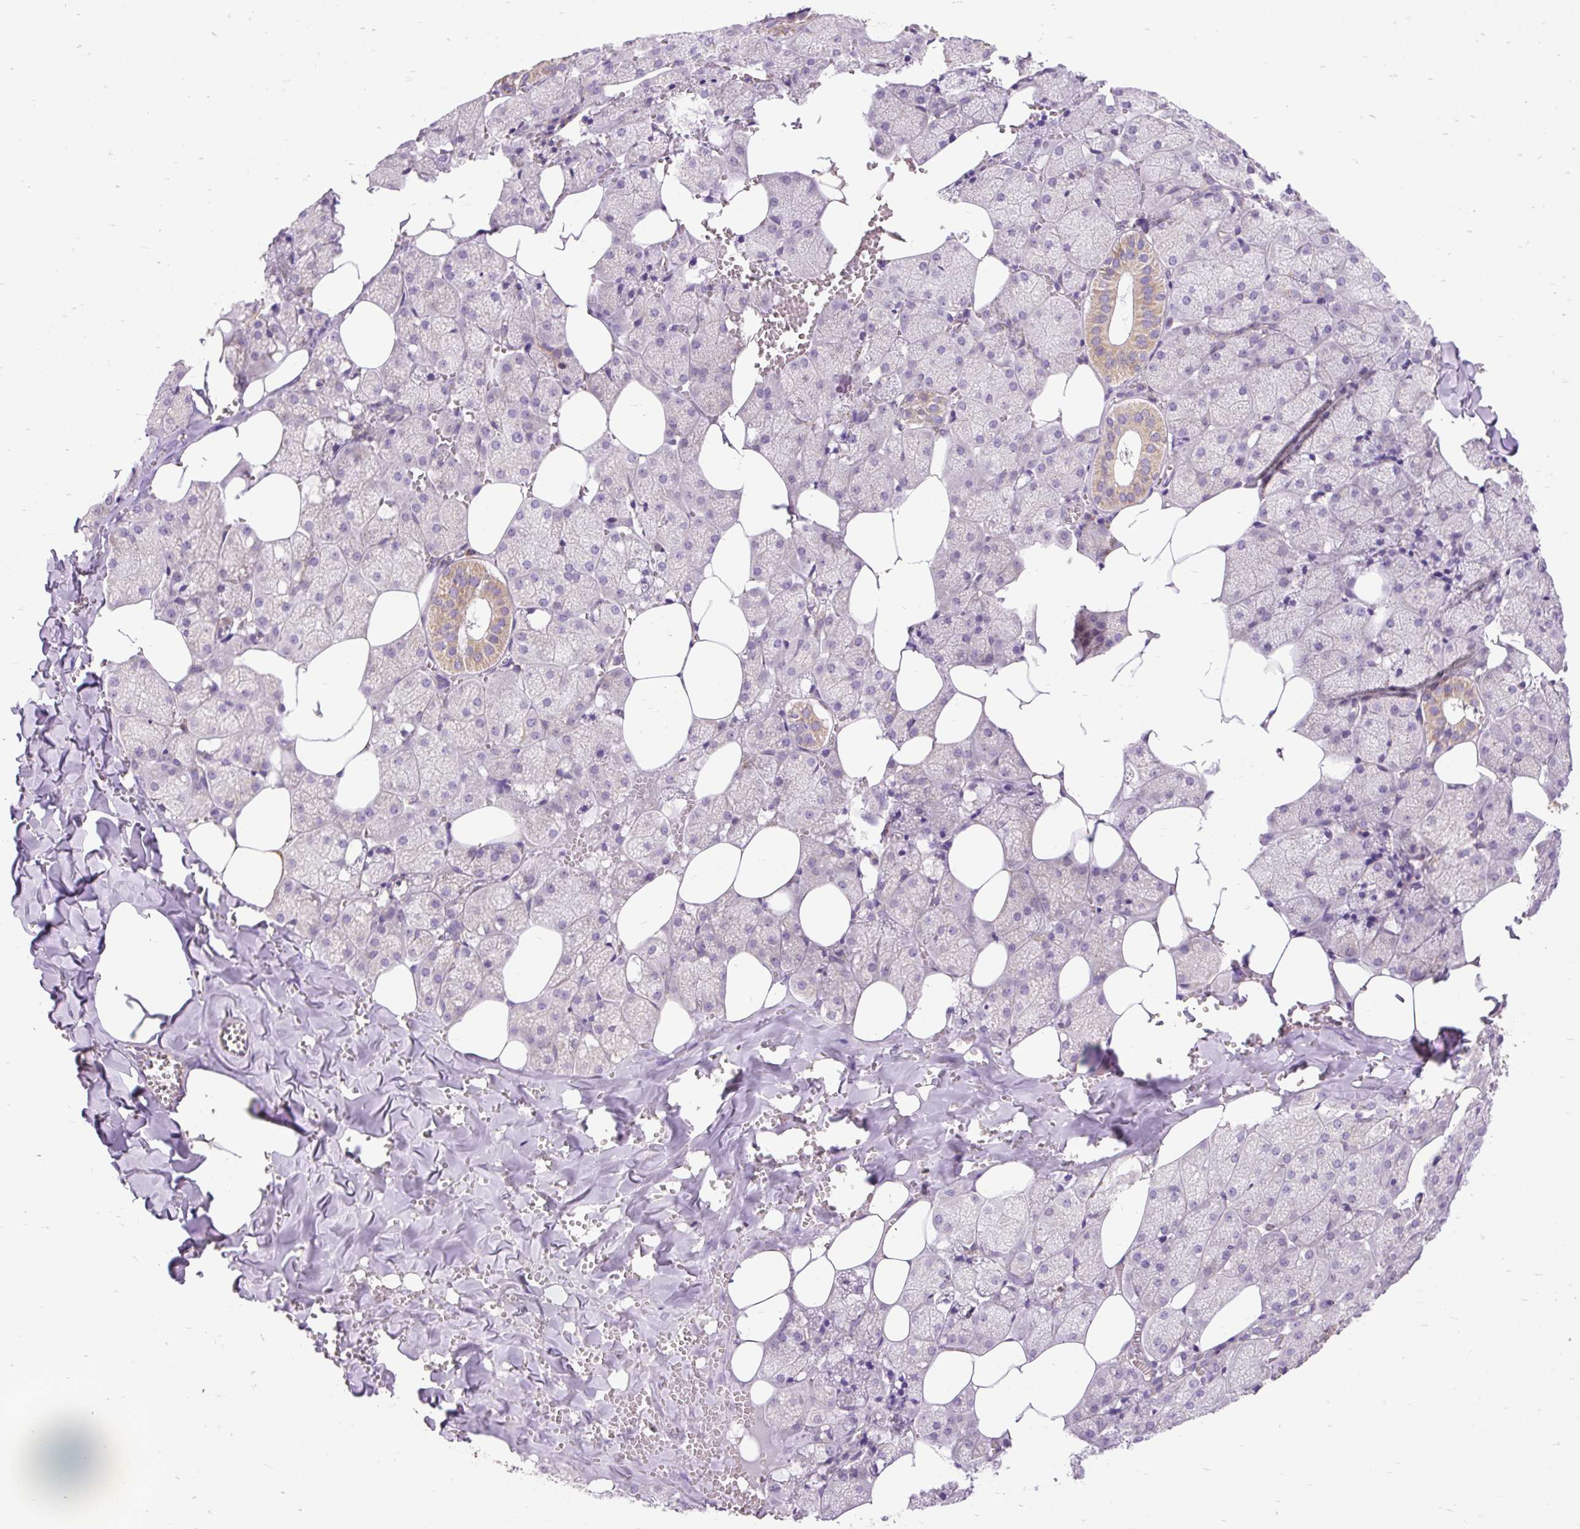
{"staining": {"intensity": "moderate", "quantity": "<25%", "location": "cytoplasmic/membranous"}, "tissue": "salivary gland", "cell_type": "Glandular cells", "image_type": "normal", "snomed": [{"axis": "morphology", "description": "Normal tissue, NOS"}, {"axis": "topography", "description": "Salivary gland"}, {"axis": "topography", "description": "Peripheral nerve tissue"}], "caption": "Salivary gland stained with a brown dye displays moderate cytoplasmic/membranous positive staining in about <25% of glandular cells.", "gene": "TOMM40", "patient": {"sex": "male", "age": 38}}